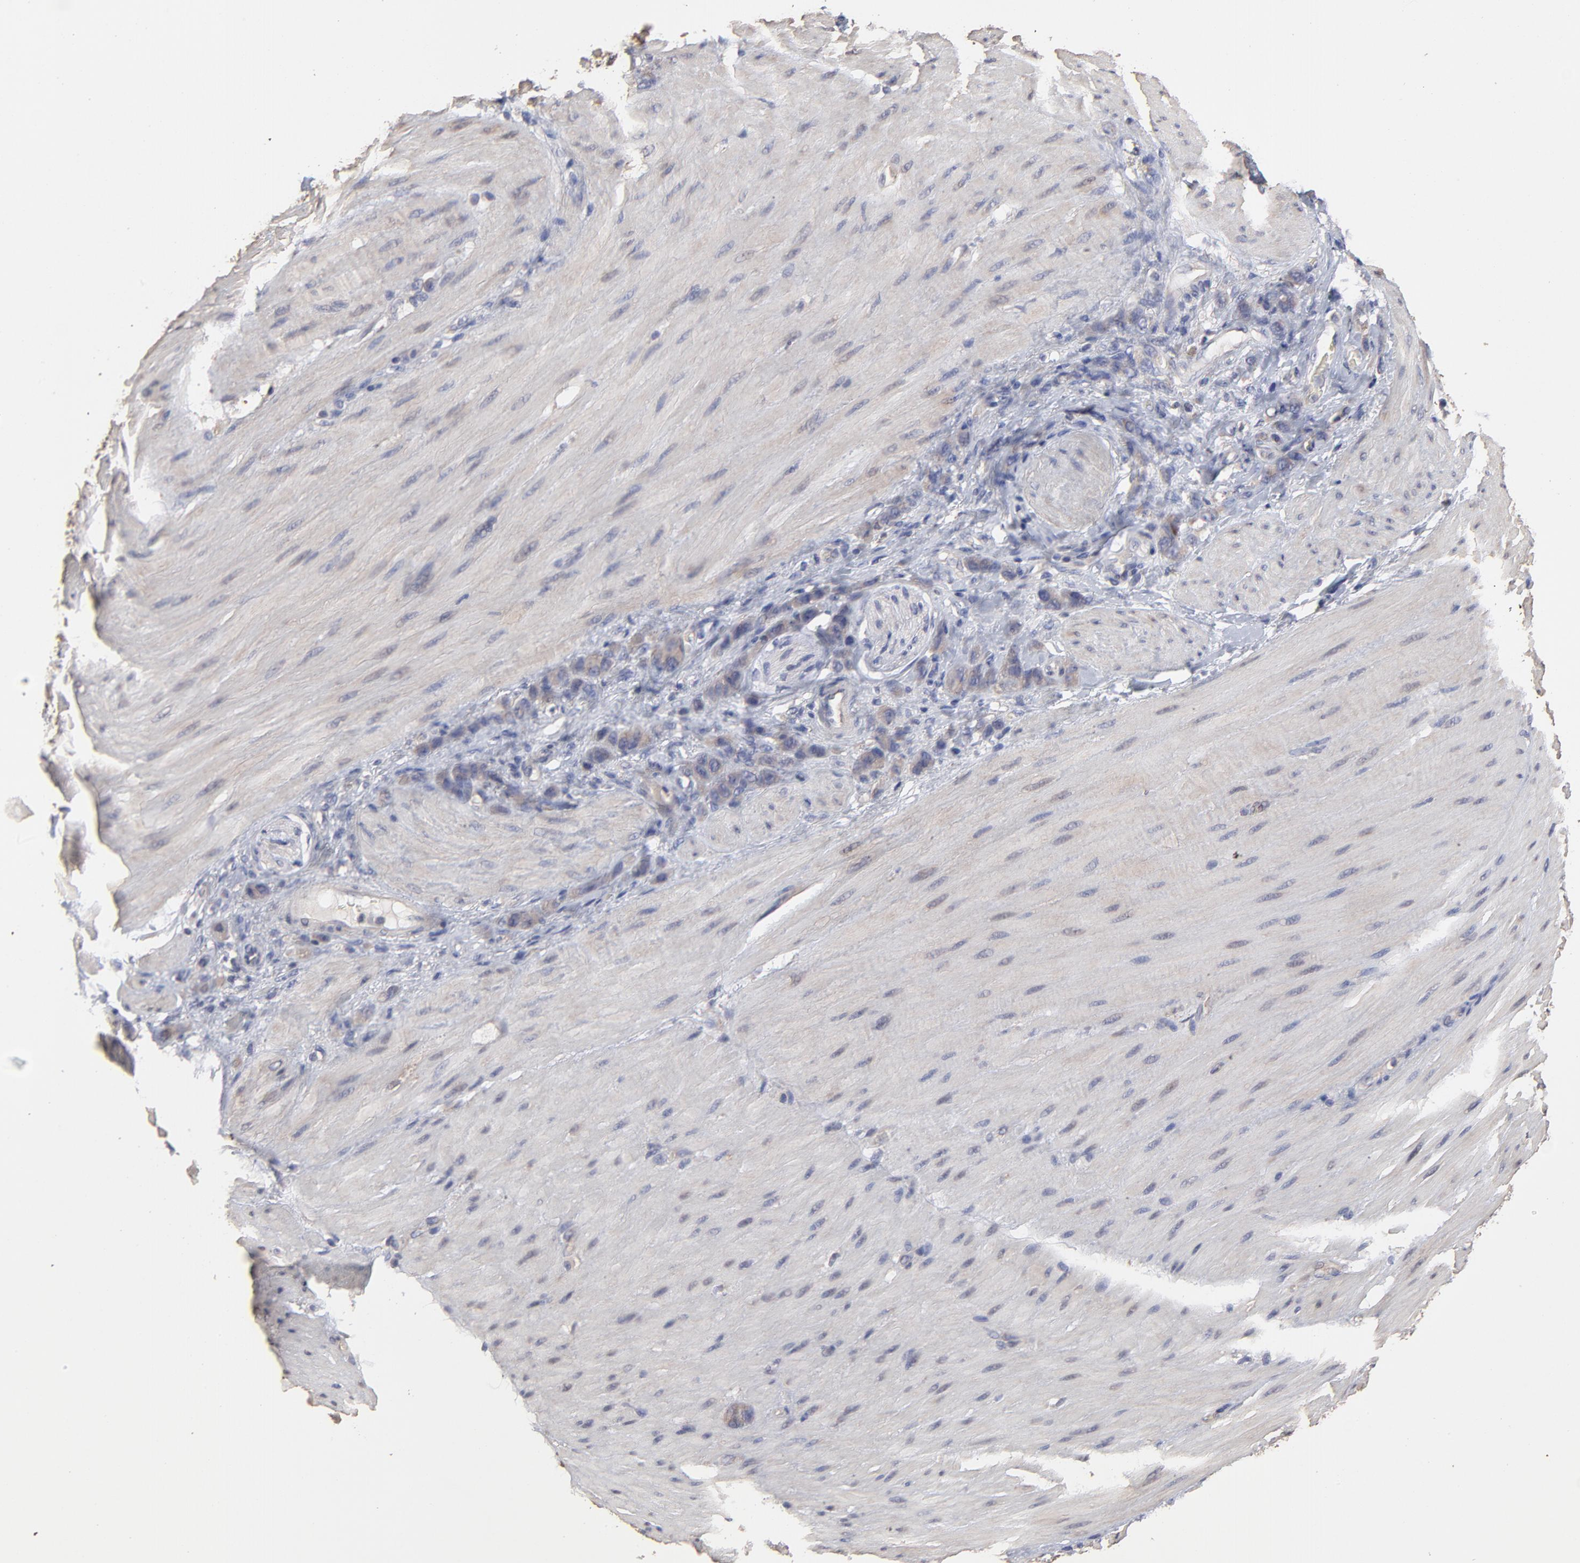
{"staining": {"intensity": "moderate", "quantity": ">75%", "location": "cytoplasmic/membranous"}, "tissue": "stomach cancer", "cell_type": "Tumor cells", "image_type": "cancer", "snomed": [{"axis": "morphology", "description": "Normal tissue, NOS"}, {"axis": "morphology", "description": "Adenocarcinoma, NOS"}, {"axis": "topography", "description": "Stomach"}], "caption": "The immunohistochemical stain labels moderate cytoplasmic/membranous expression in tumor cells of adenocarcinoma (stomach) tissue. (DAB (3,3'-diaminobenzidine) IHC with brightfield microscopy, high magnification).", "gene": "TANGO2", "patient": {"sex": "male", "age": 82}}